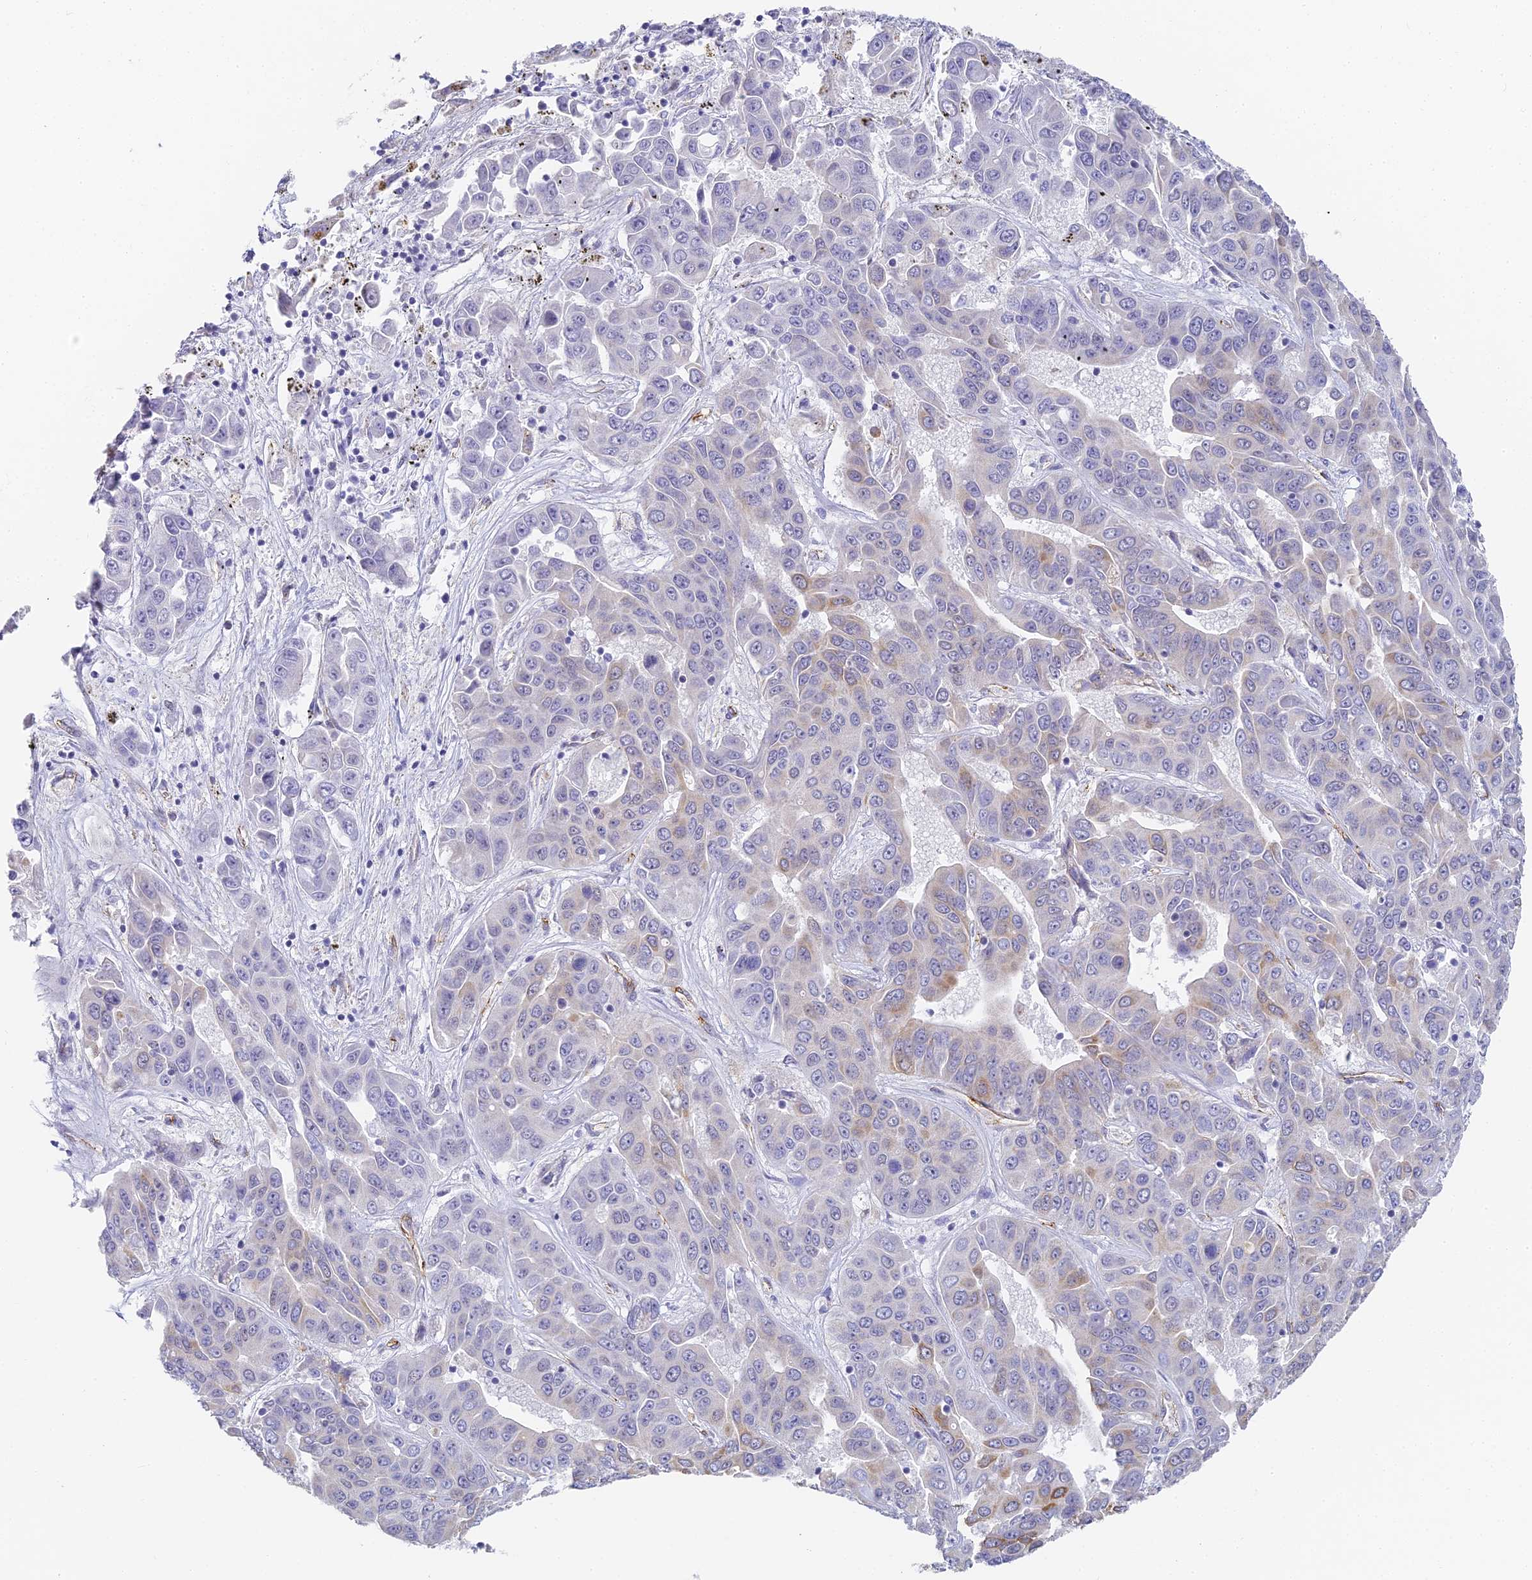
{"staining": {"intensity": "moderate", "quantity": "<25%", "location": "cytoplasmic/membranous"}, "tissue": "liver cancer", "cell_type": "Tumor cells", "image_type": "cancer", "snomed": [{"axis": "morphology", "description": "Cholangiocarcinoma"}, {"axis": "topography", "description": "Liver"}], "caption": "Tumor cells demonstrate moderate cytoplasmic/membranous expression in approximately <25% of cells in liver cholangiocarcinoma.", "gene": "GJA1", "patient": {"sex": "female", "age": 52}}